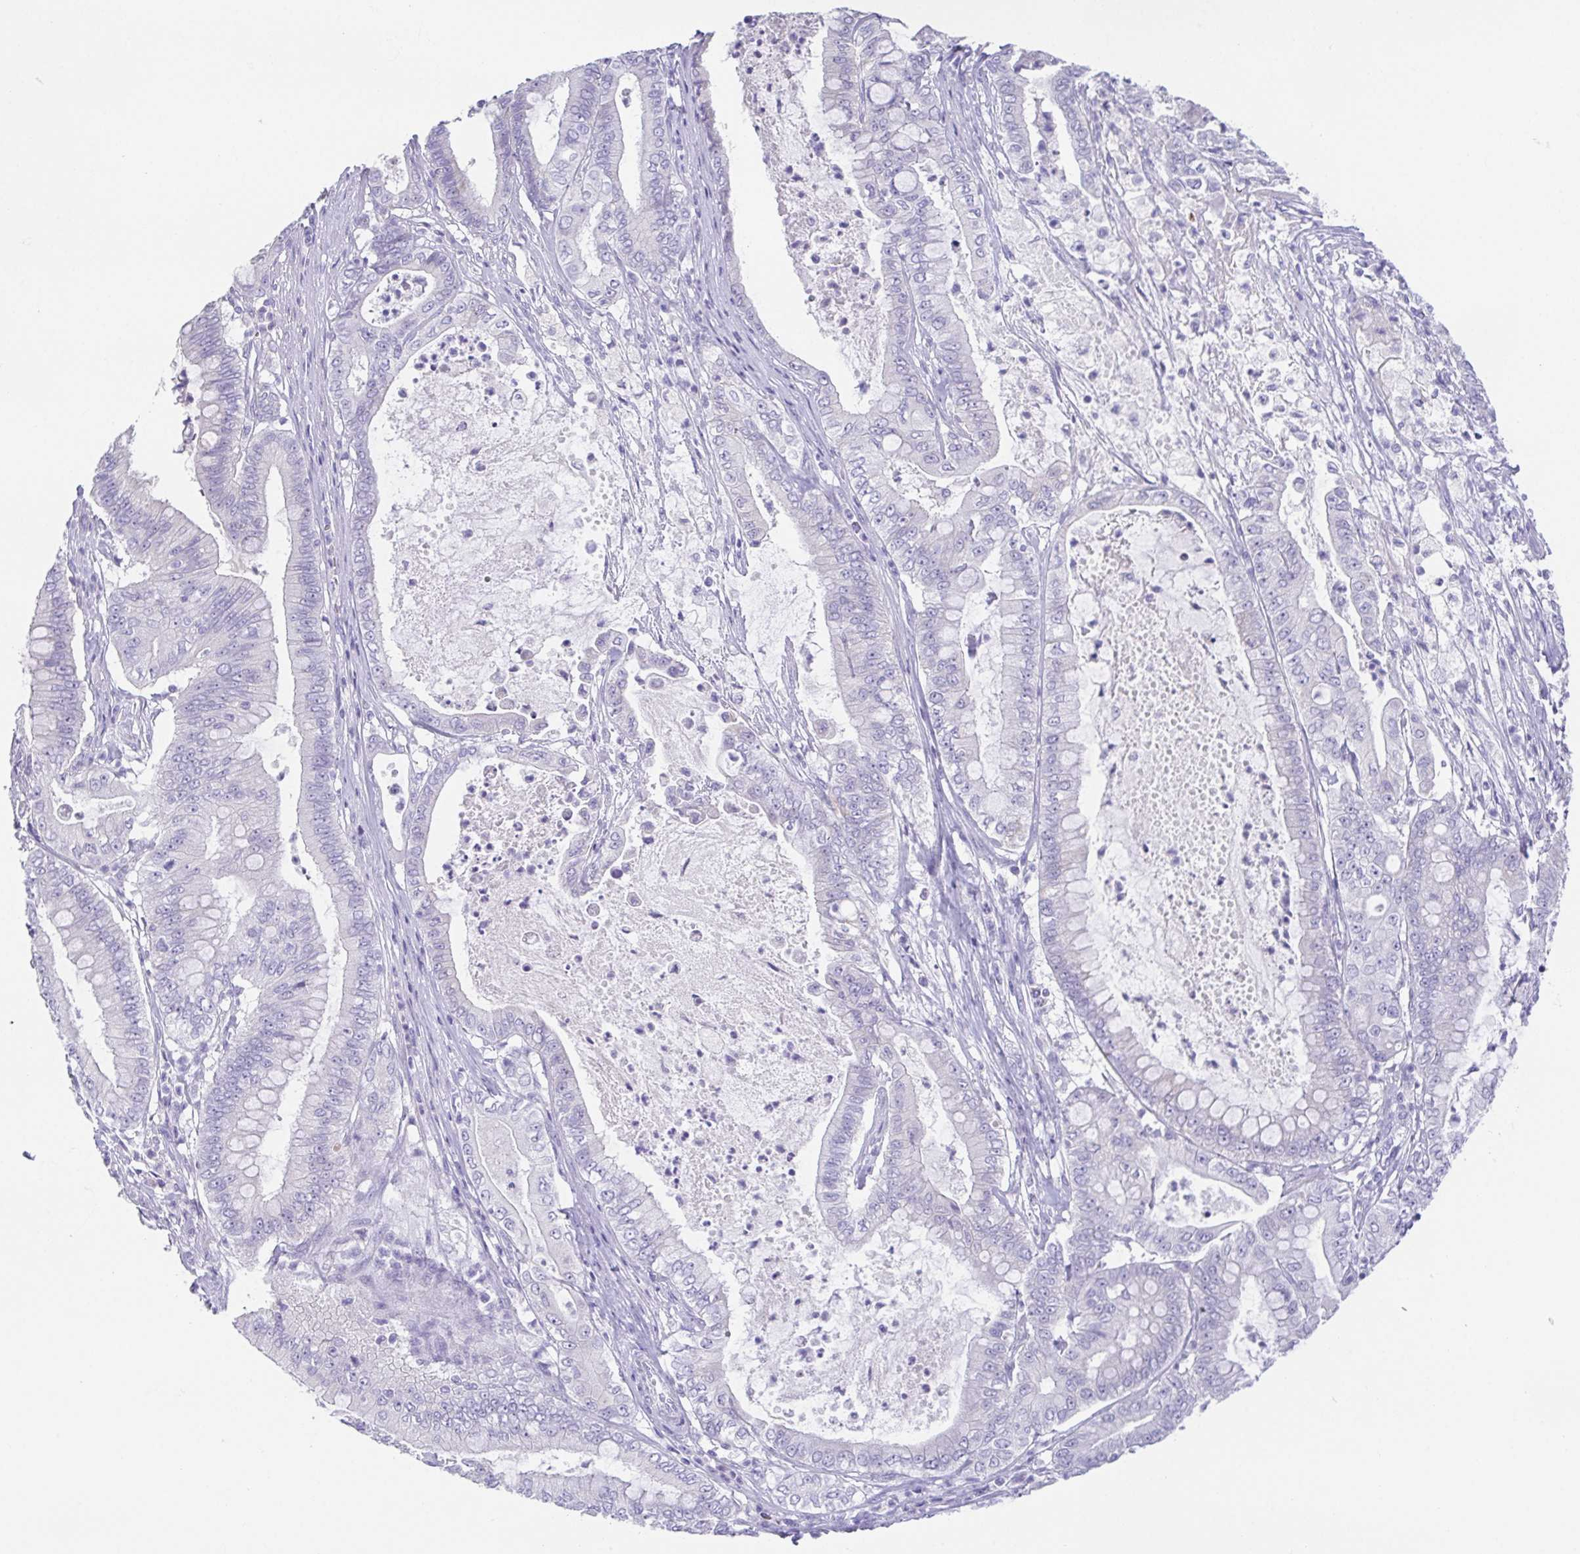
{"staining": {"intensity": "negative", "quantity": "none", "location": "none"}, "tissue": "pancreatic cancer", "cell_type": "Tumor cells", "image_type": "cancer", "snomed": [{"axis": "morphology", "description": "Adenocarcinoma, NOS"}, {"axis": "topography", "description": "Pancreas"}], "caption": "There is no significant positivity in tumor cells of pancreatic adenocarcinoma.", "gene": "HAPLN2", "patient": {"sex": "male", "age": 71}}